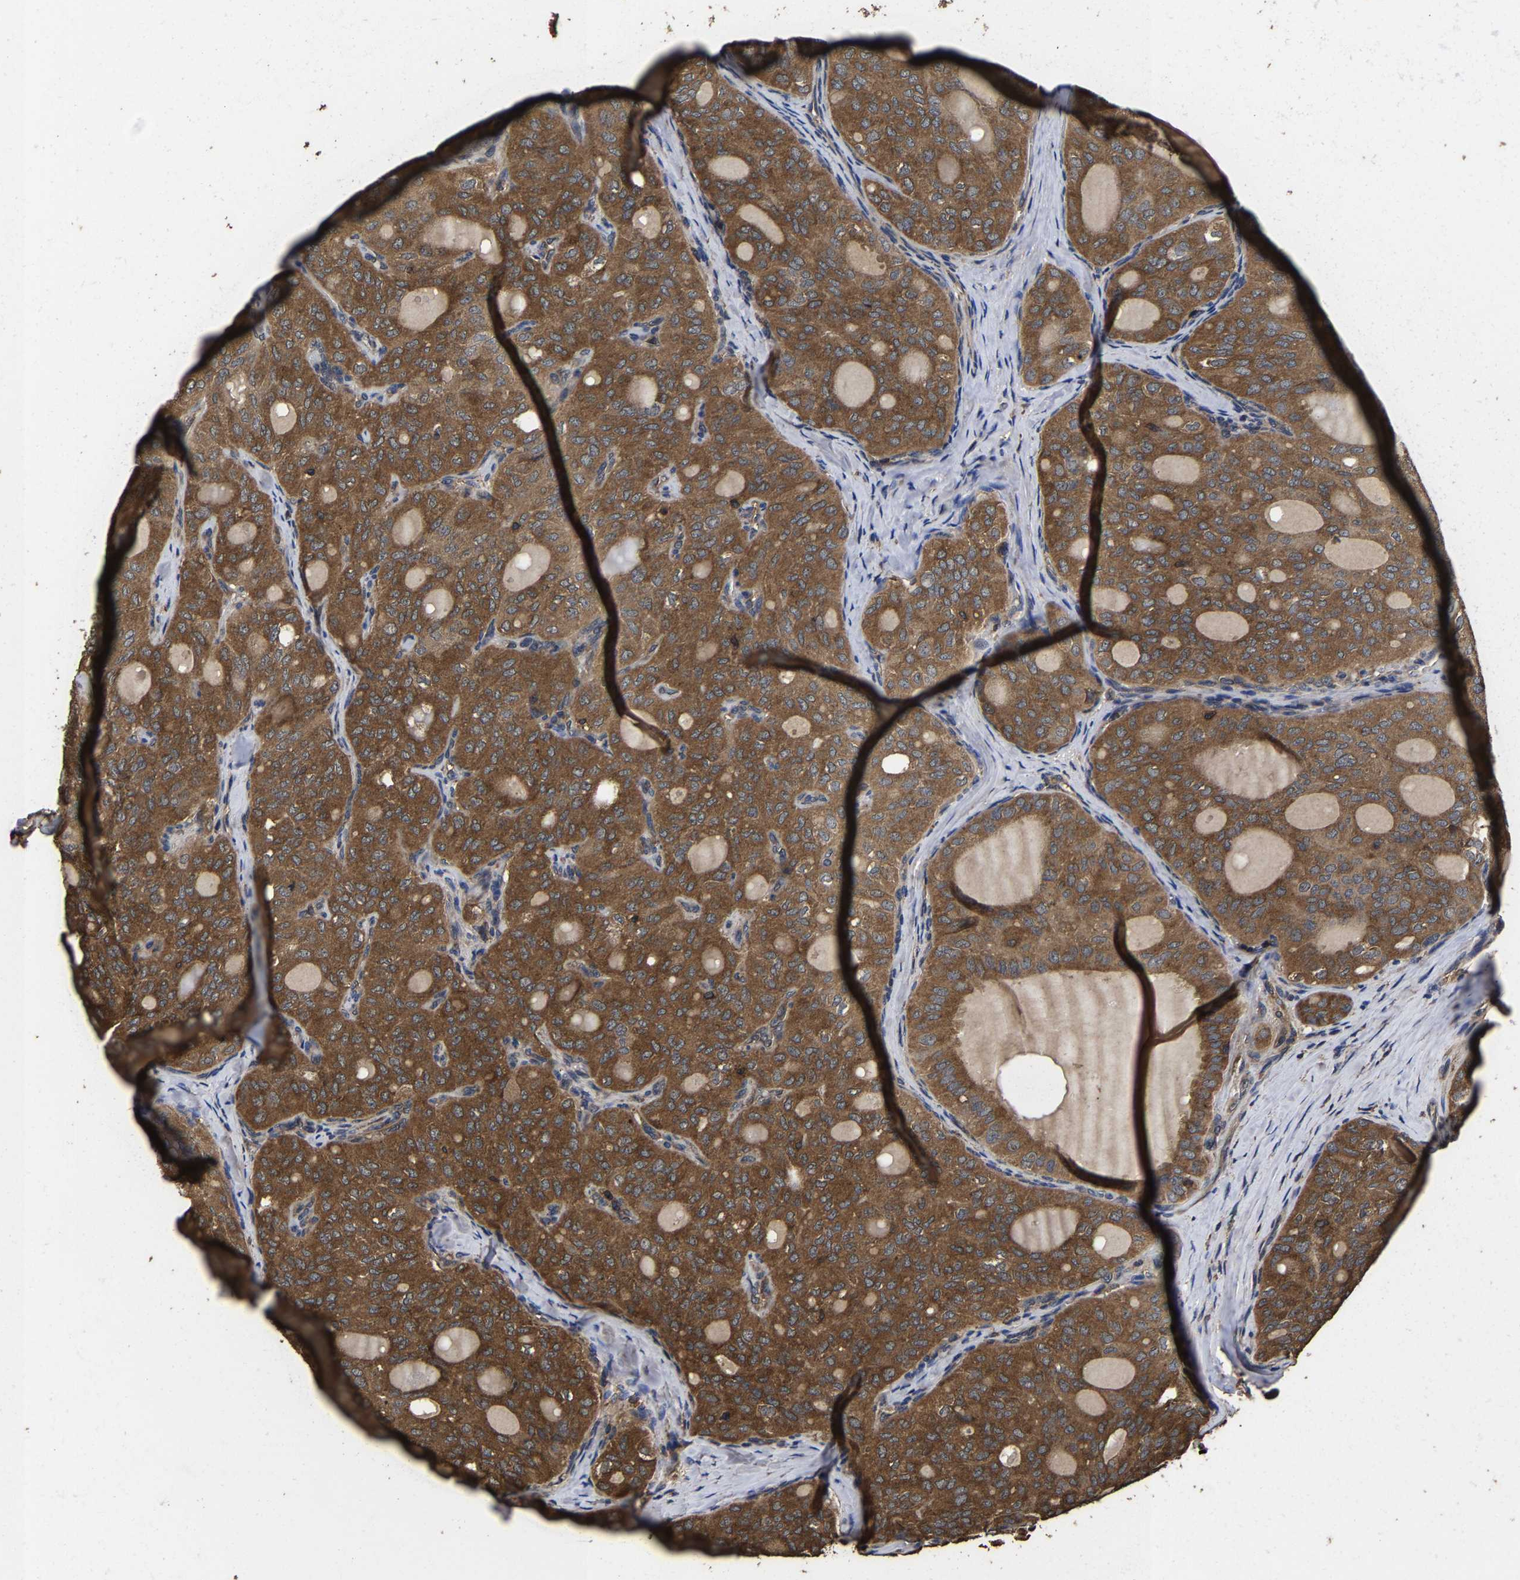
{"staining": {"intensity": "moderate", "quantity": ">75%", "location": "cytoplasmic/membranous"}, "tissue": "thyroid cancer", "cell_type": "Tumor cells", "image_type": "cancer", "snomed": [{"axis": "morphology", "description": "Follicular adenoma carcinoma, NOS"}, {"axis": "topography", "description": "Thyroid gland"}], "caption": "A micrograph of human follicular adenoma carcinoma (thyroid) stained for a protein reveals moderate cytoplasmic/membranous brown staining in tumor cells.", "gene": "ITCH", "patient": {"sex": "male", "age": 75}}